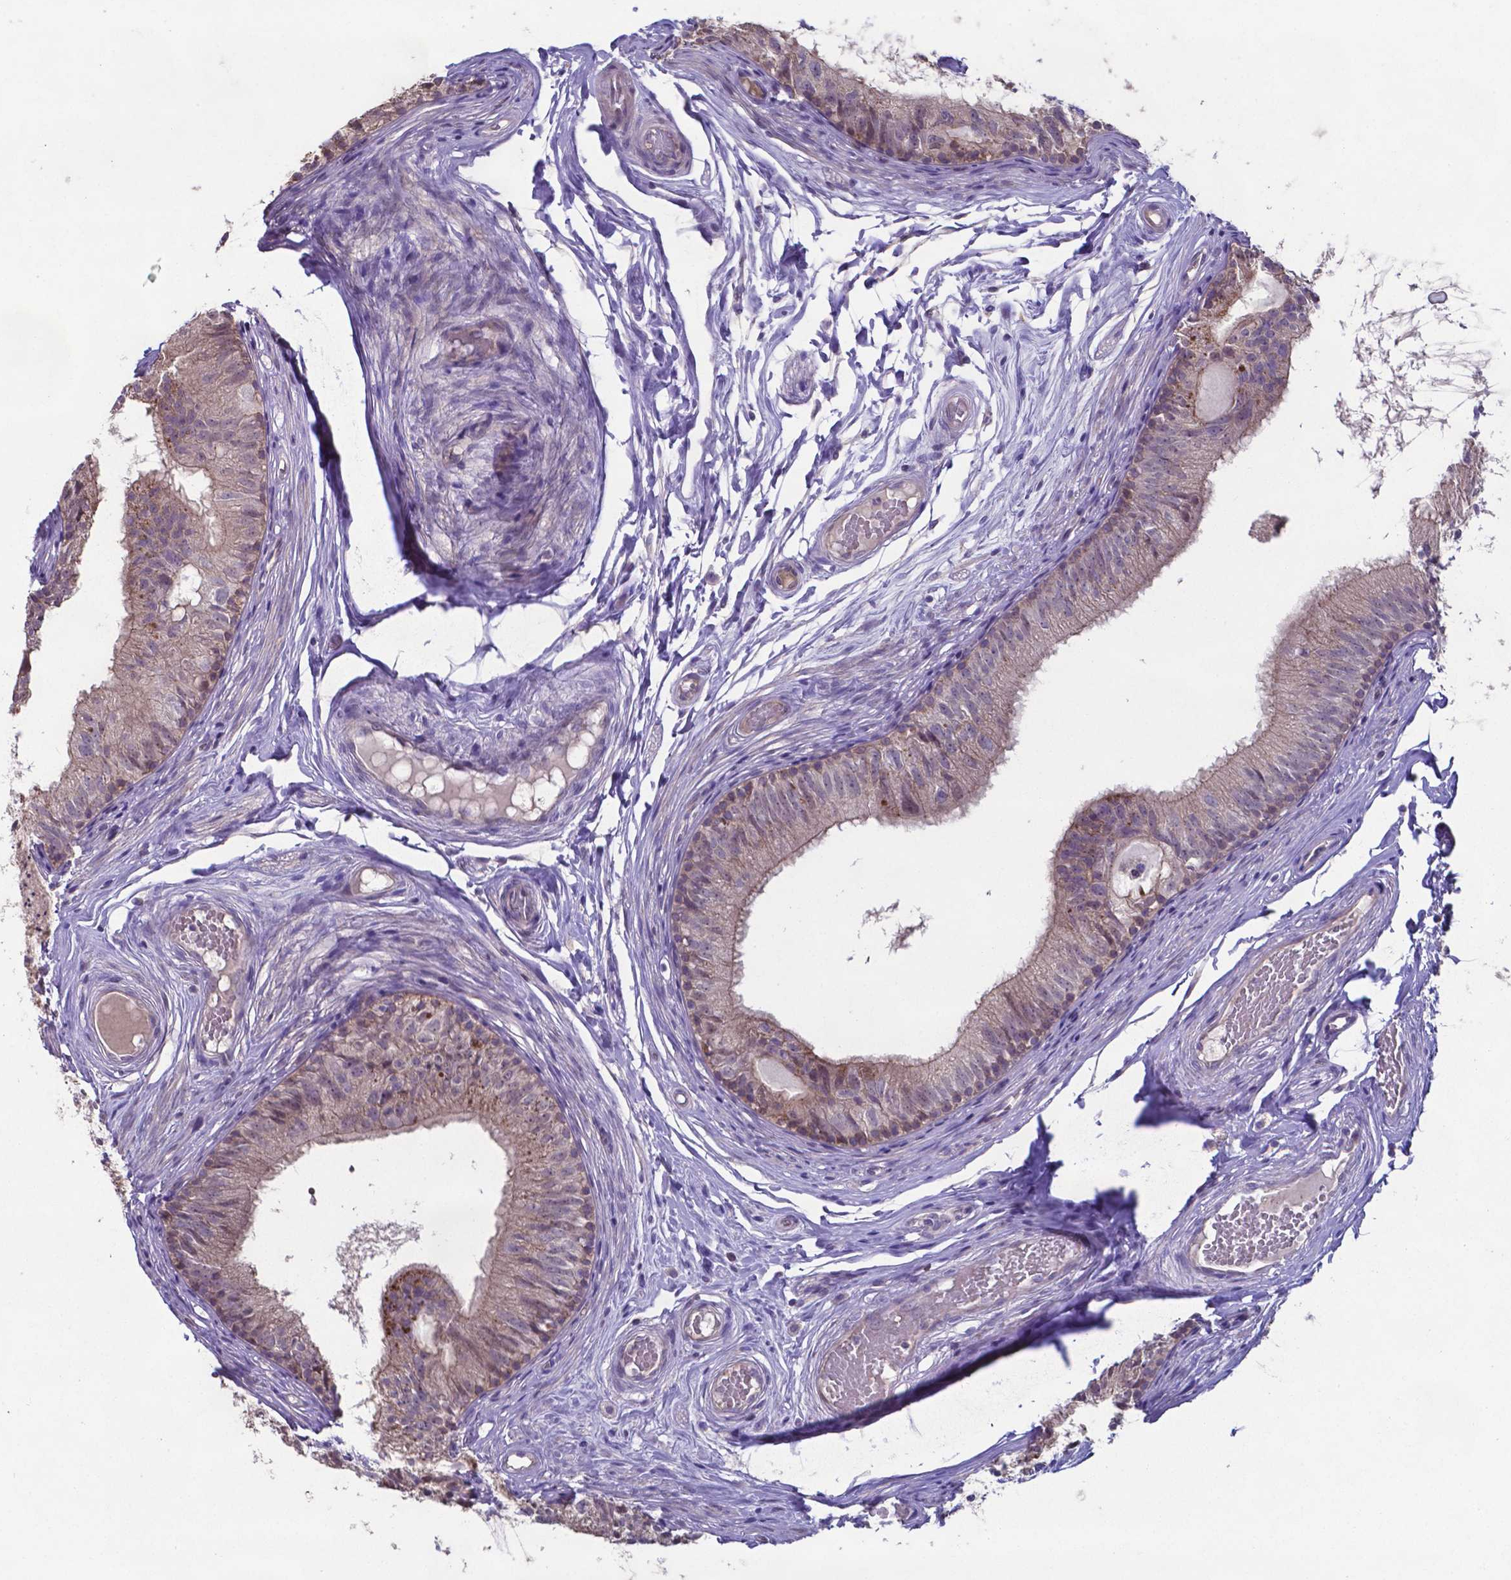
{"staining": {"intensity": "weak", "quantity": "25%-75%", "location": "cytoplasmic/membranous"}, "tissue": "epididymis", "cell_type": "Glandular cells", "image_type": "normal", "snomed": [{"axis": "morphology", "description": "Normal tissue, NOS"}, {"axis": "topography", "description": "Epididymis"}], "caption": "IHC of normal human epididymis reveals low levels of weak cytoplasmic/membranous expression in about 25%-75% of glandular cells. The protein is stained brown, and the nuclei are stained in blue (DAB IHC with brightfield microscopy, high magnification).", "gene": "TYRO3", "patient": {"sex": "male", "age": 29}}